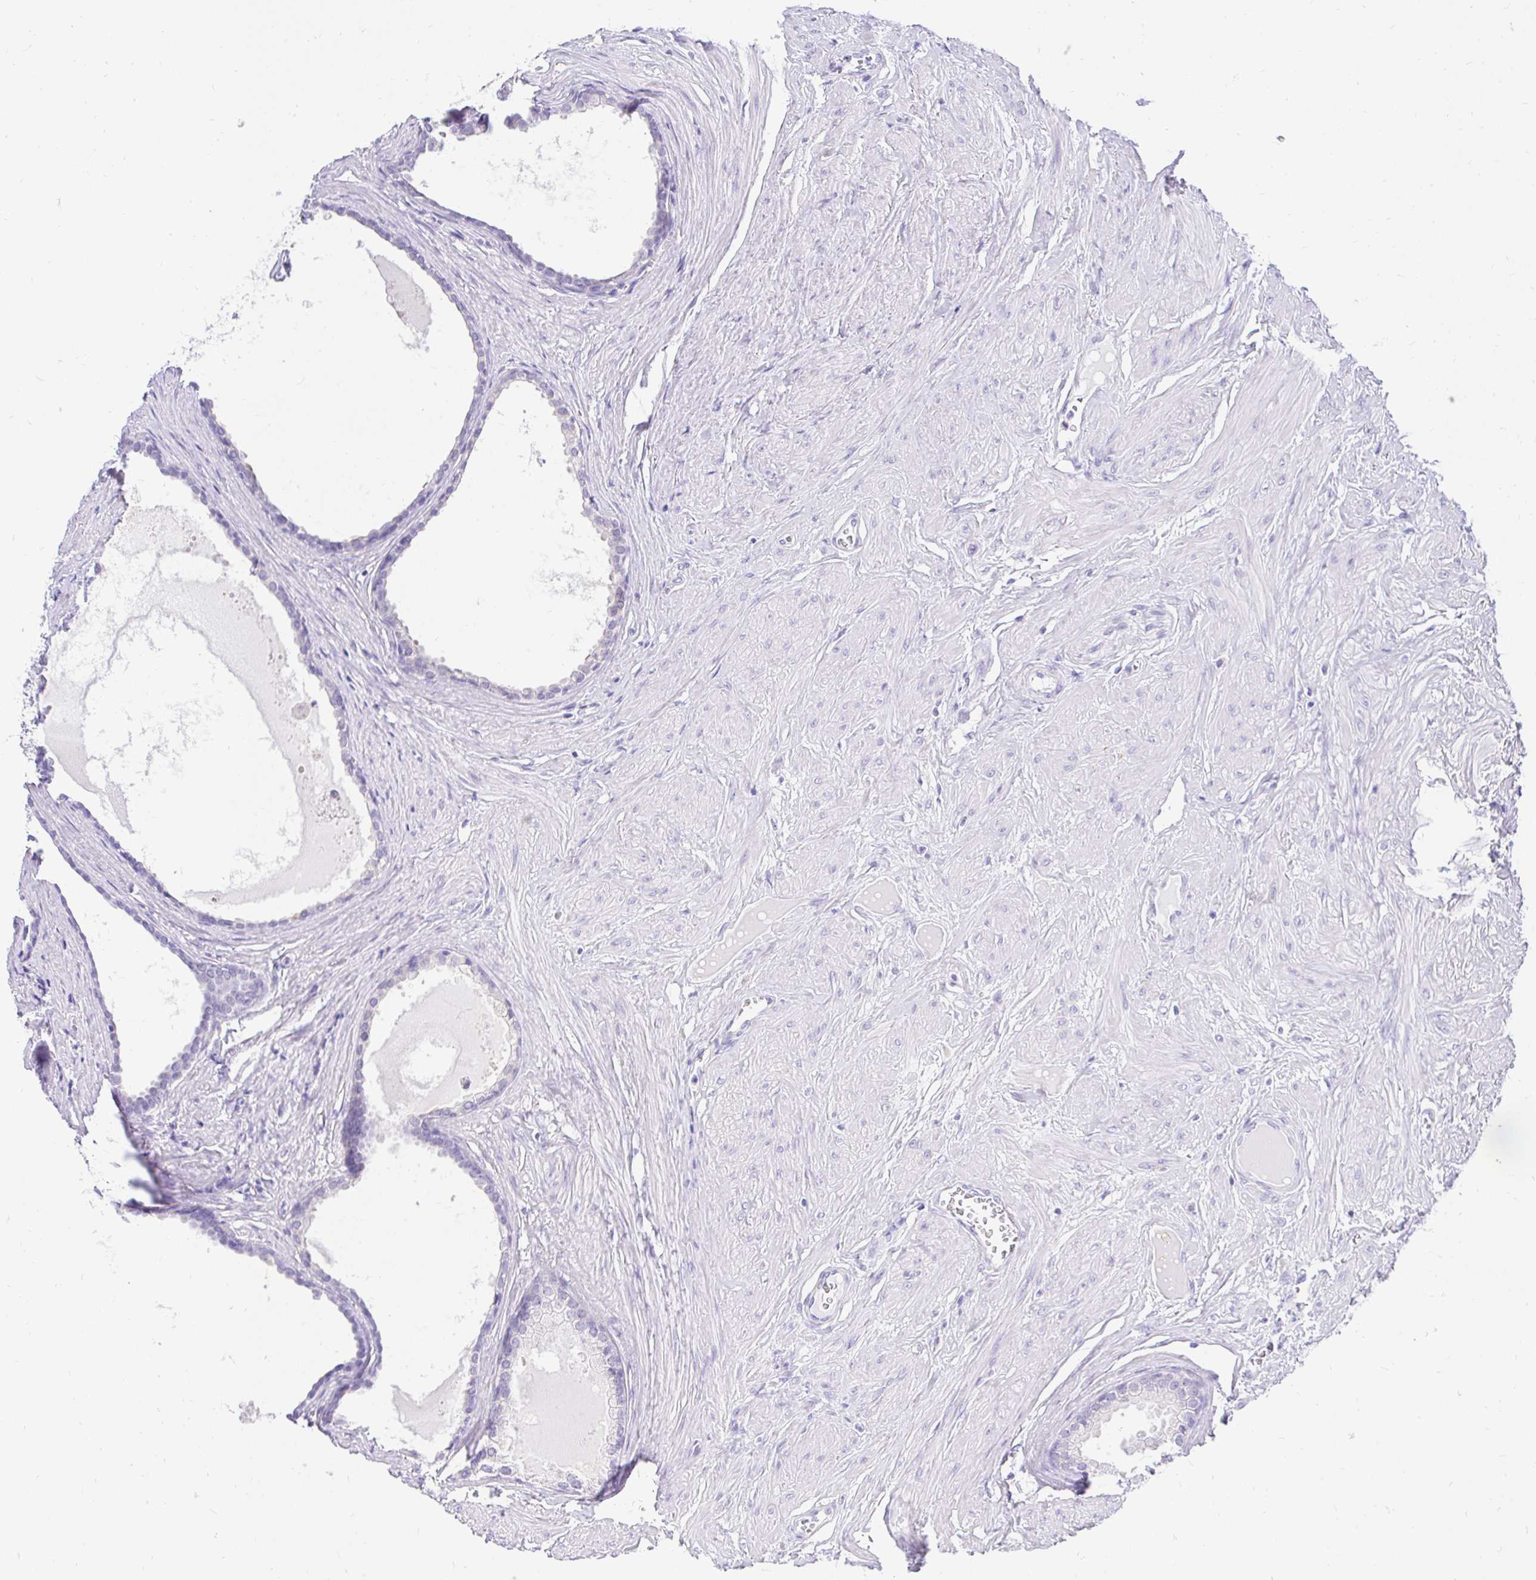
{"staining": {"intensity": "negative", "quantity": "none", "location": "none"}, "tissue": "prostate", "cell_type": "Glandular cells", "image_type": "normal", "snomed": [{"axis": "morphology", "description": "Normal tissue, NOS"}, {"axis": "topography", "description": "Prostate"}, {"axis": "topography", "description": "Peripheral nerve tissue"}], "caption": "Prostate was stained to show a protein in brown. There is no significant expression in glandular cells. (DAB (3,3'-diaminobenzidine) immunohistochemistry, high magnification).", "gene": "FATE1", "patient": {"sex": "male", "age": 55}}